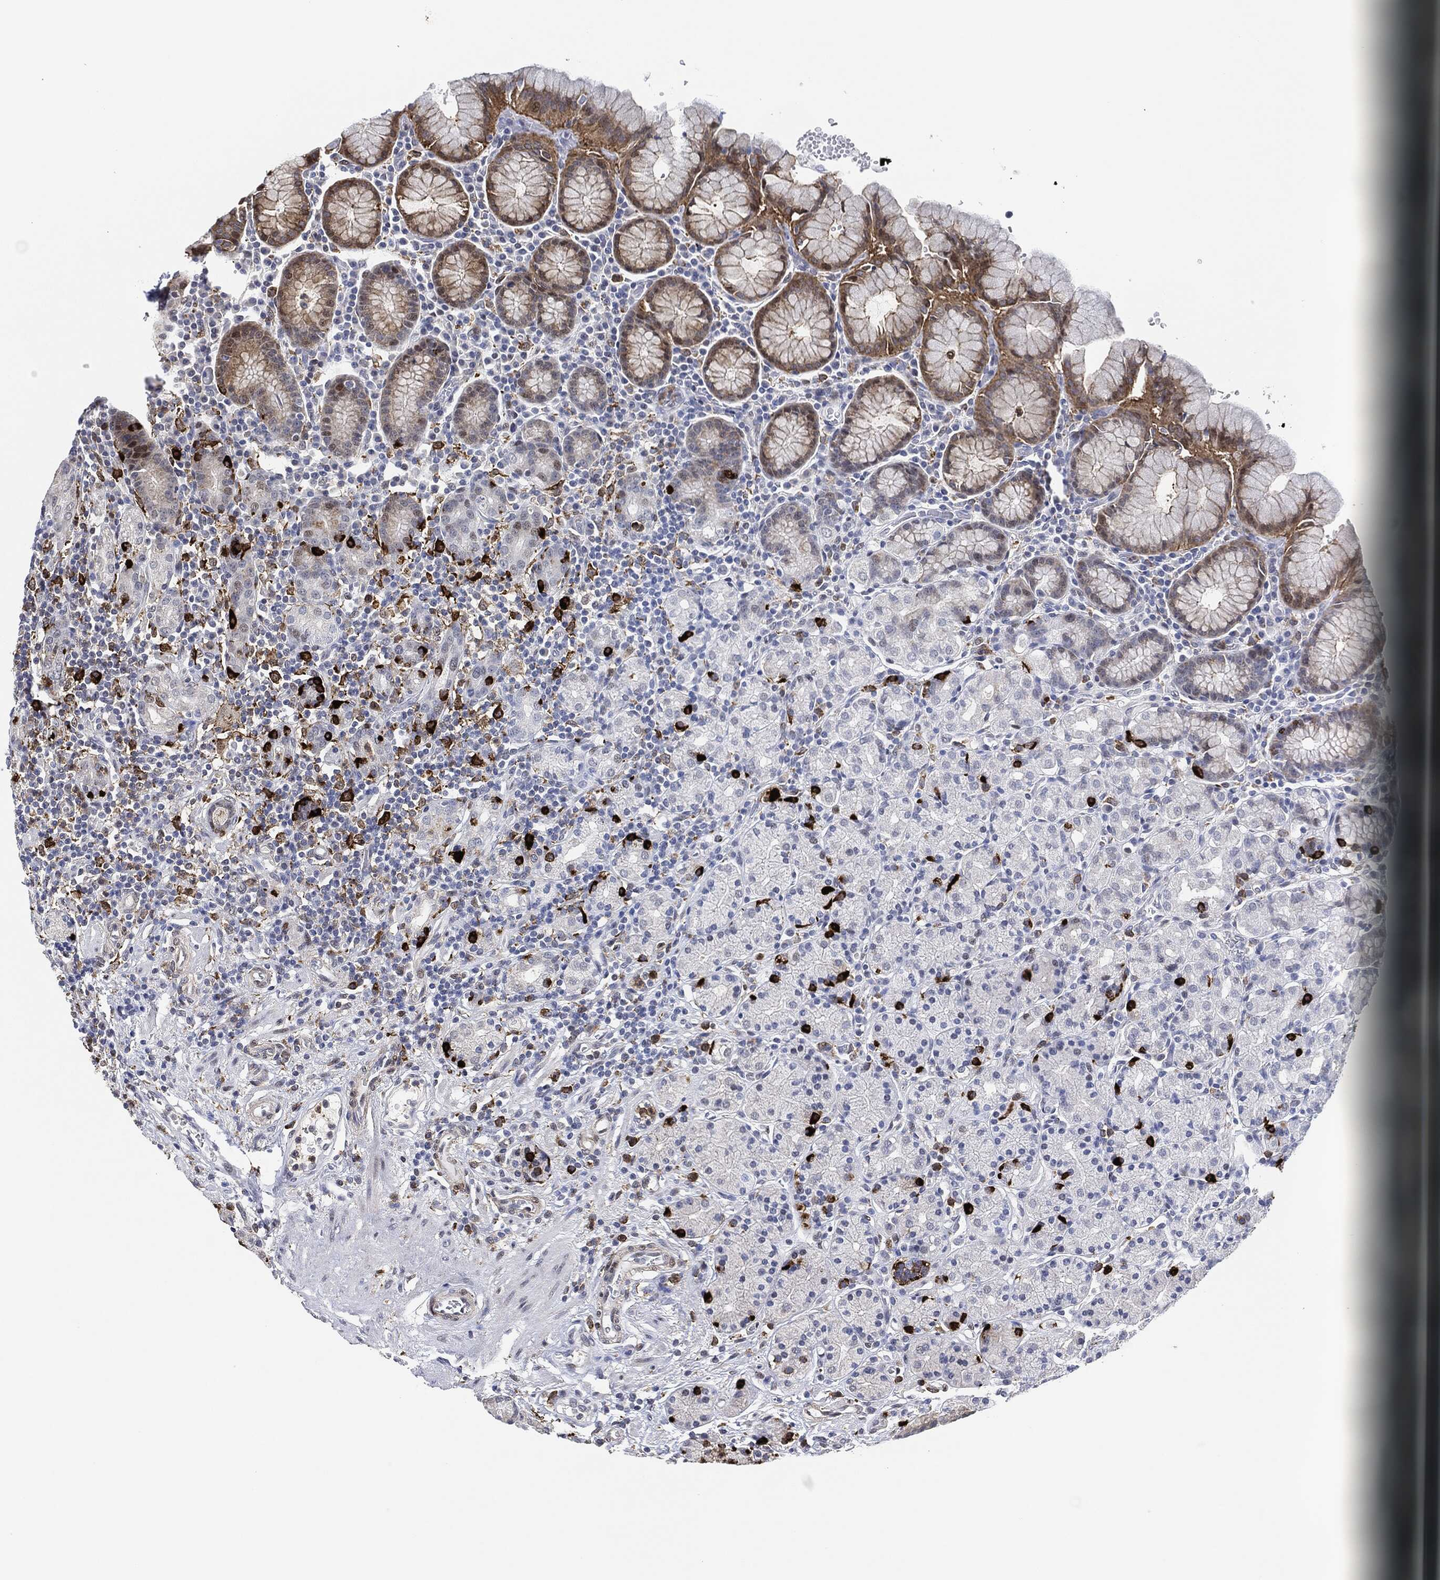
{"staining": {"intensity": "strong", "quantity": "<25%", "location": "cytoplasmic/membranous"}, "tissue": "stomach", "cell_type": "Glandular cells", "image_type": "normal", "snomed": [{"axis": "morphology", "description": "Normal tissue, NOS"}, {"axis": "topography", "description": "Stomach, upper"}, {"axis": "topography", "description": "Stomach"}], "caption": "Immunohistochemical staining of unremarkable stomach displays strong cytoplasmic/membranous protein staining in about <25% of glandular cells. The protein of interest is shown in brown color, while the nuclei are stained blue.", "gene": "NANOS3", "patient": {"sex": "male", "age": 62}}